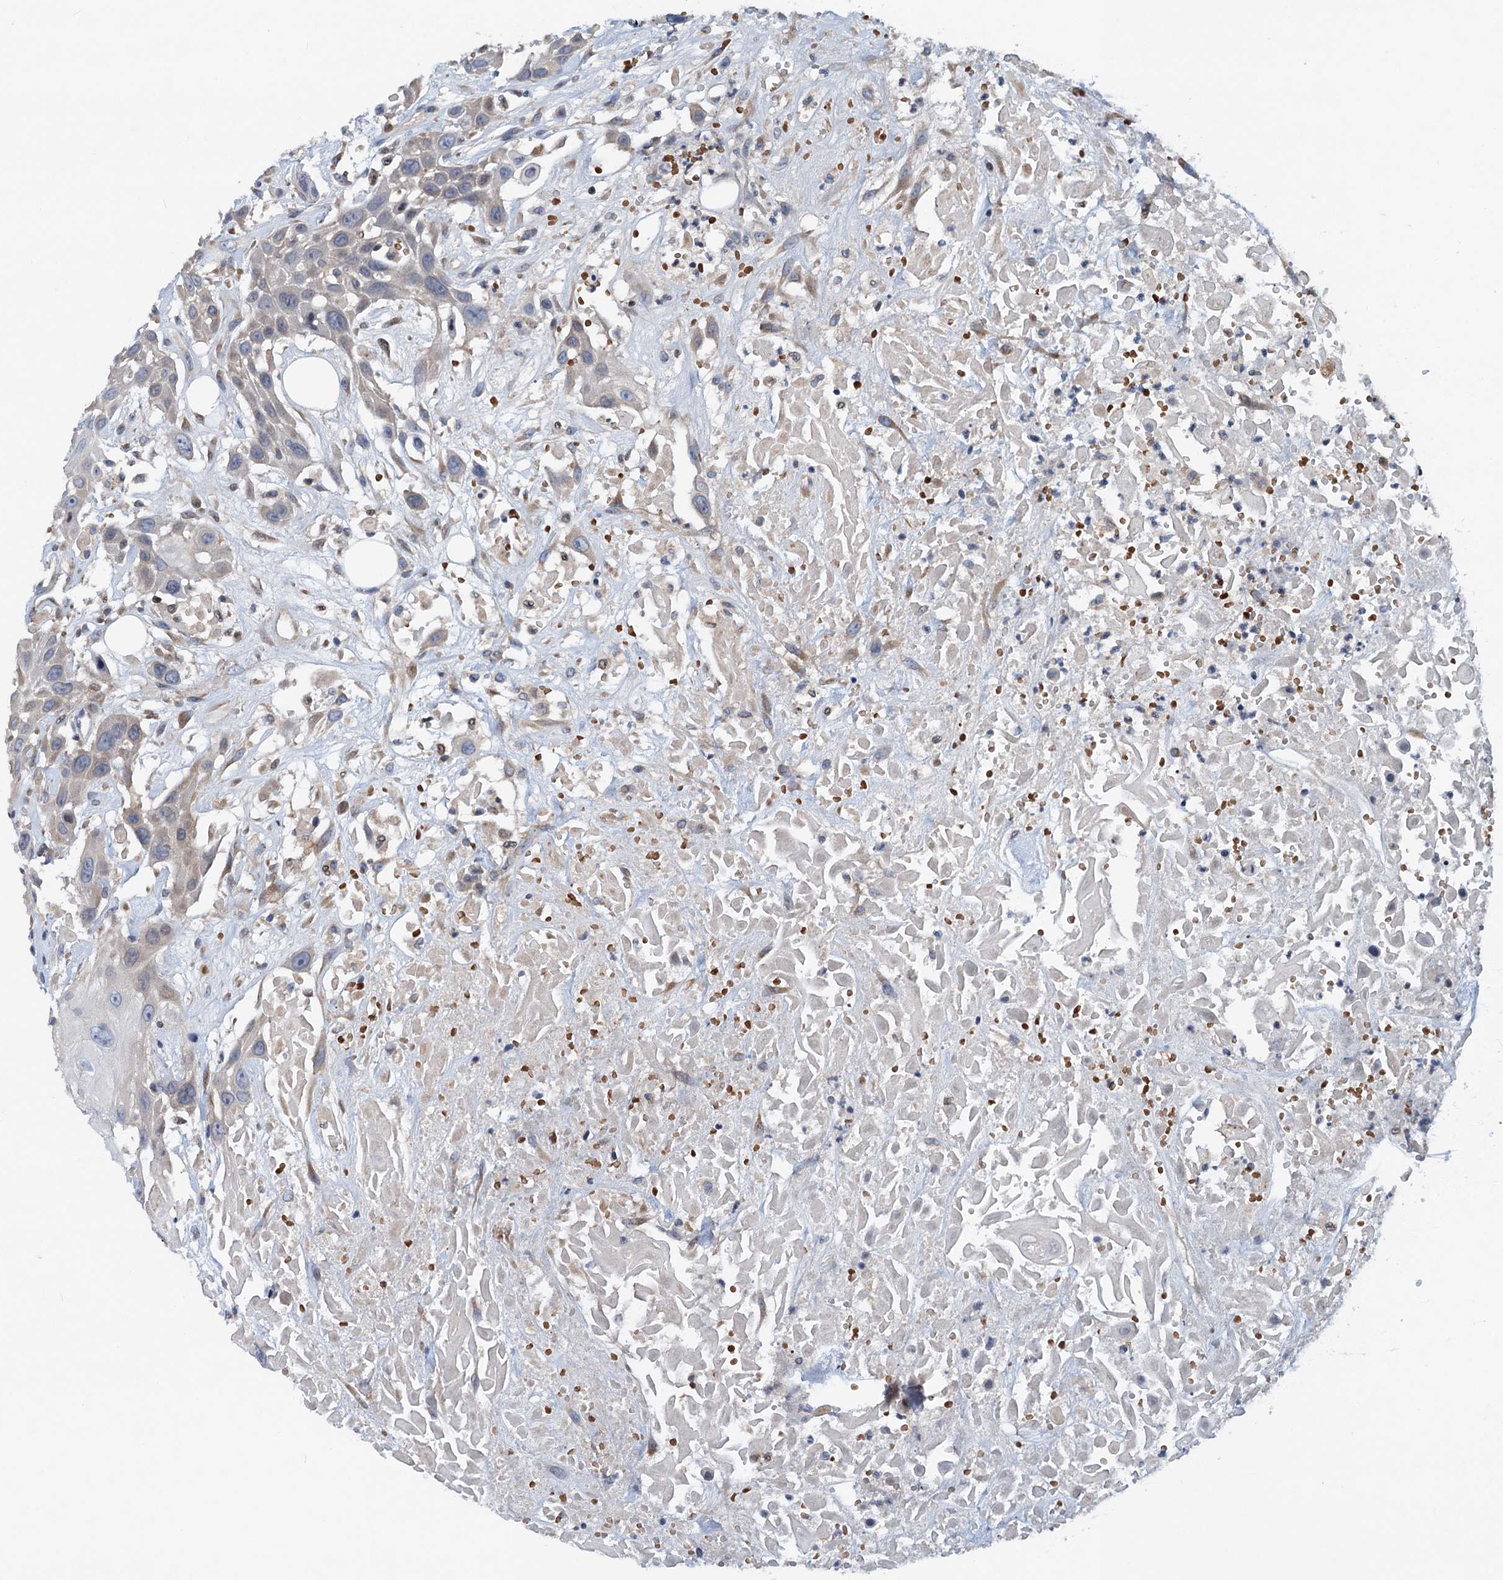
{"staining": {"intensity": "negative", "quantity": "none", "location": "none"}, "tissue": "head and neck cancer", "cell_type": "Tumor cells", "image_type": "cancer", "snomed": [{"axis": "morphology", "description": "Squamous cell carcinoma, NOS"}, {"axis": "topography", "description": "Head-Neck"}], "caption": "Immunohistochemistry micrograph of head and neck cancer stained for a protein (brown), which demonstrates no expression in tumor cells.", "gene": "NBEA", "patient": {"sex": "male", "age": 81}}